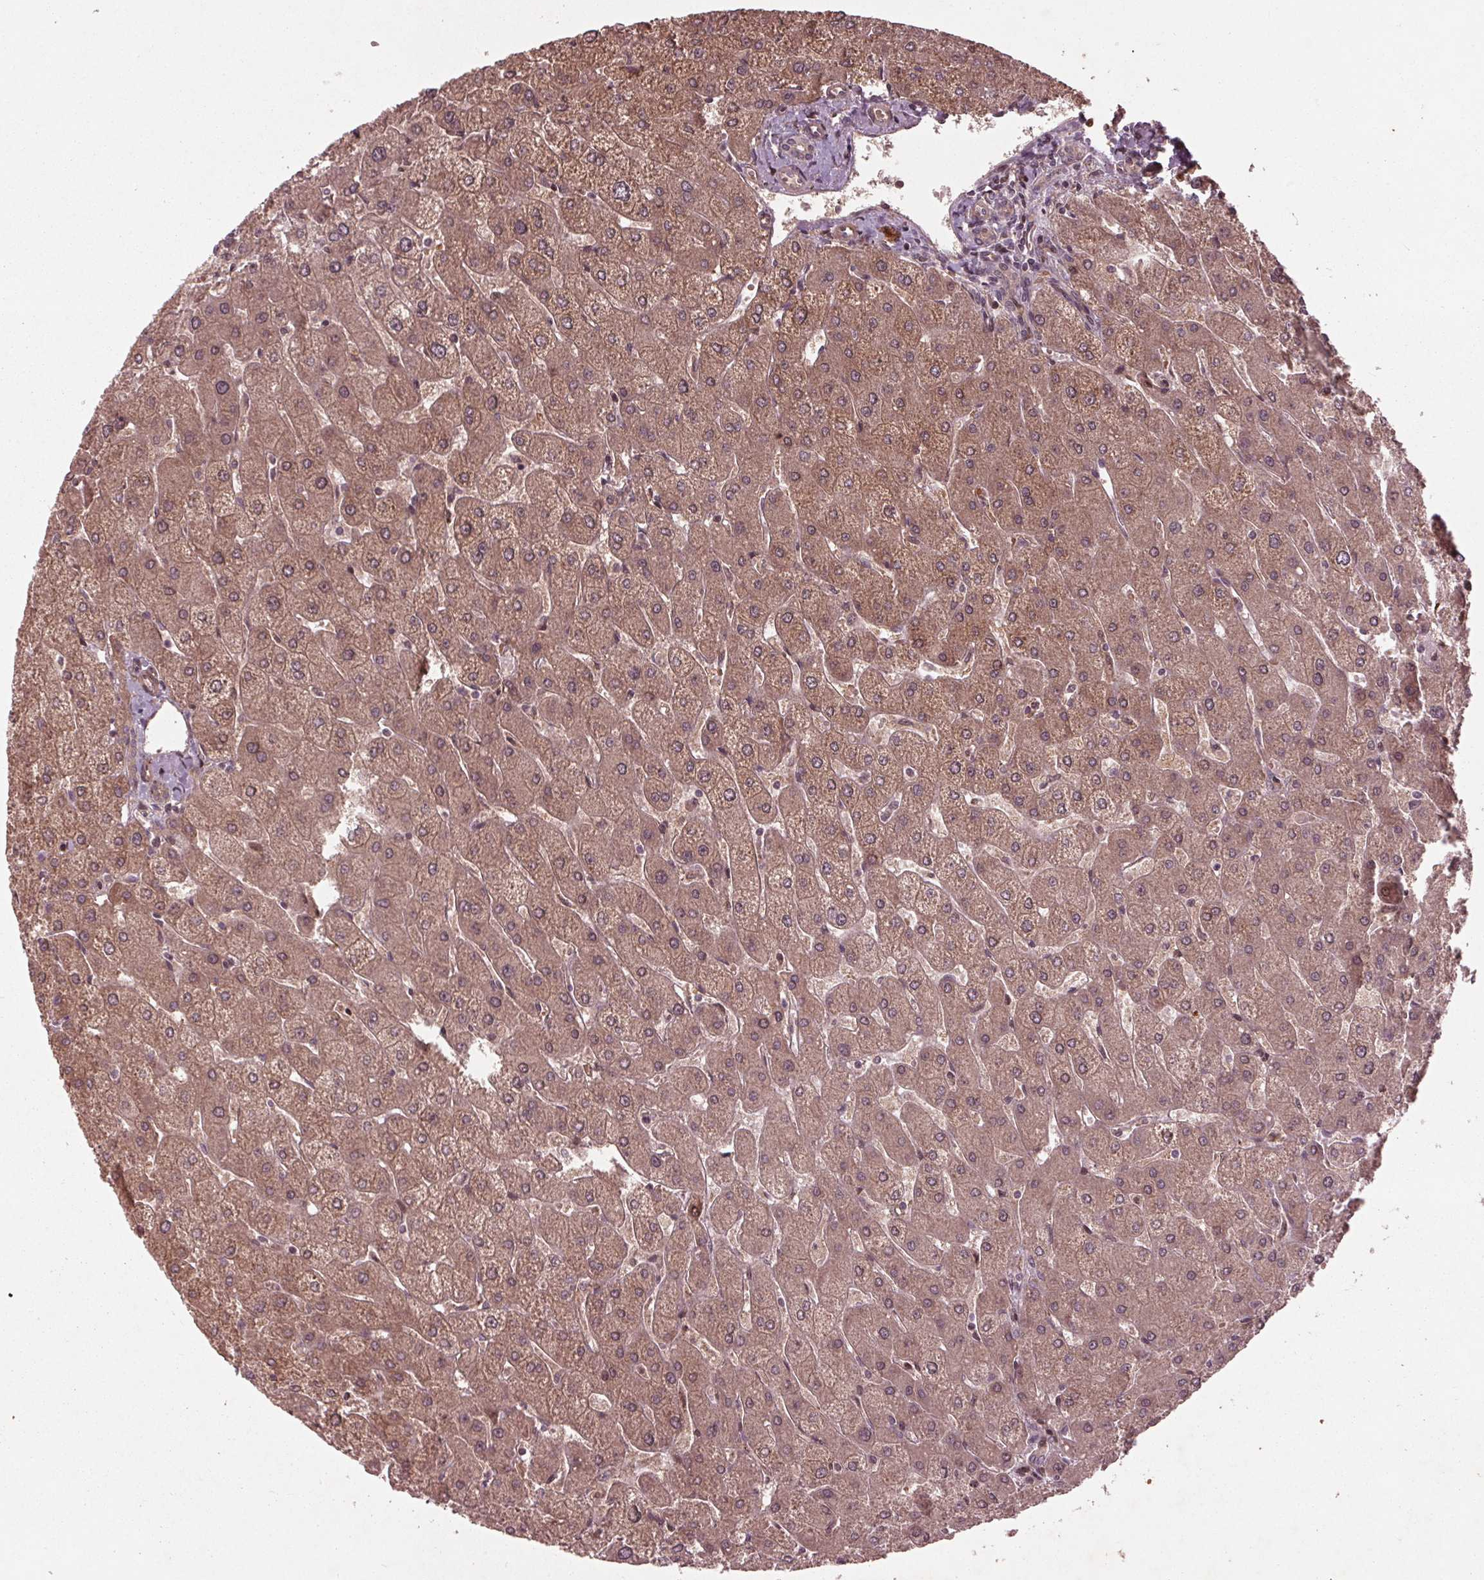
{"staining": {"intensity": "weak", "quantity": "<25%", "location": "cytoplasmic/membranous"}, "tissue": "liver", "cell_type": "Cholangiocytes", "image_type": "normal", "snomed": [{"axis": "morphology", "description": "Normal tissue, NOS"}, {"axis": "topography", "description": "Liver"}], "caption": "Immunohistochemical staining of normal liver demonstrates no significant positivity in cholangiocytes.", "gene": "CDKL4", "patient": {"sex": "male", "age": 67}}